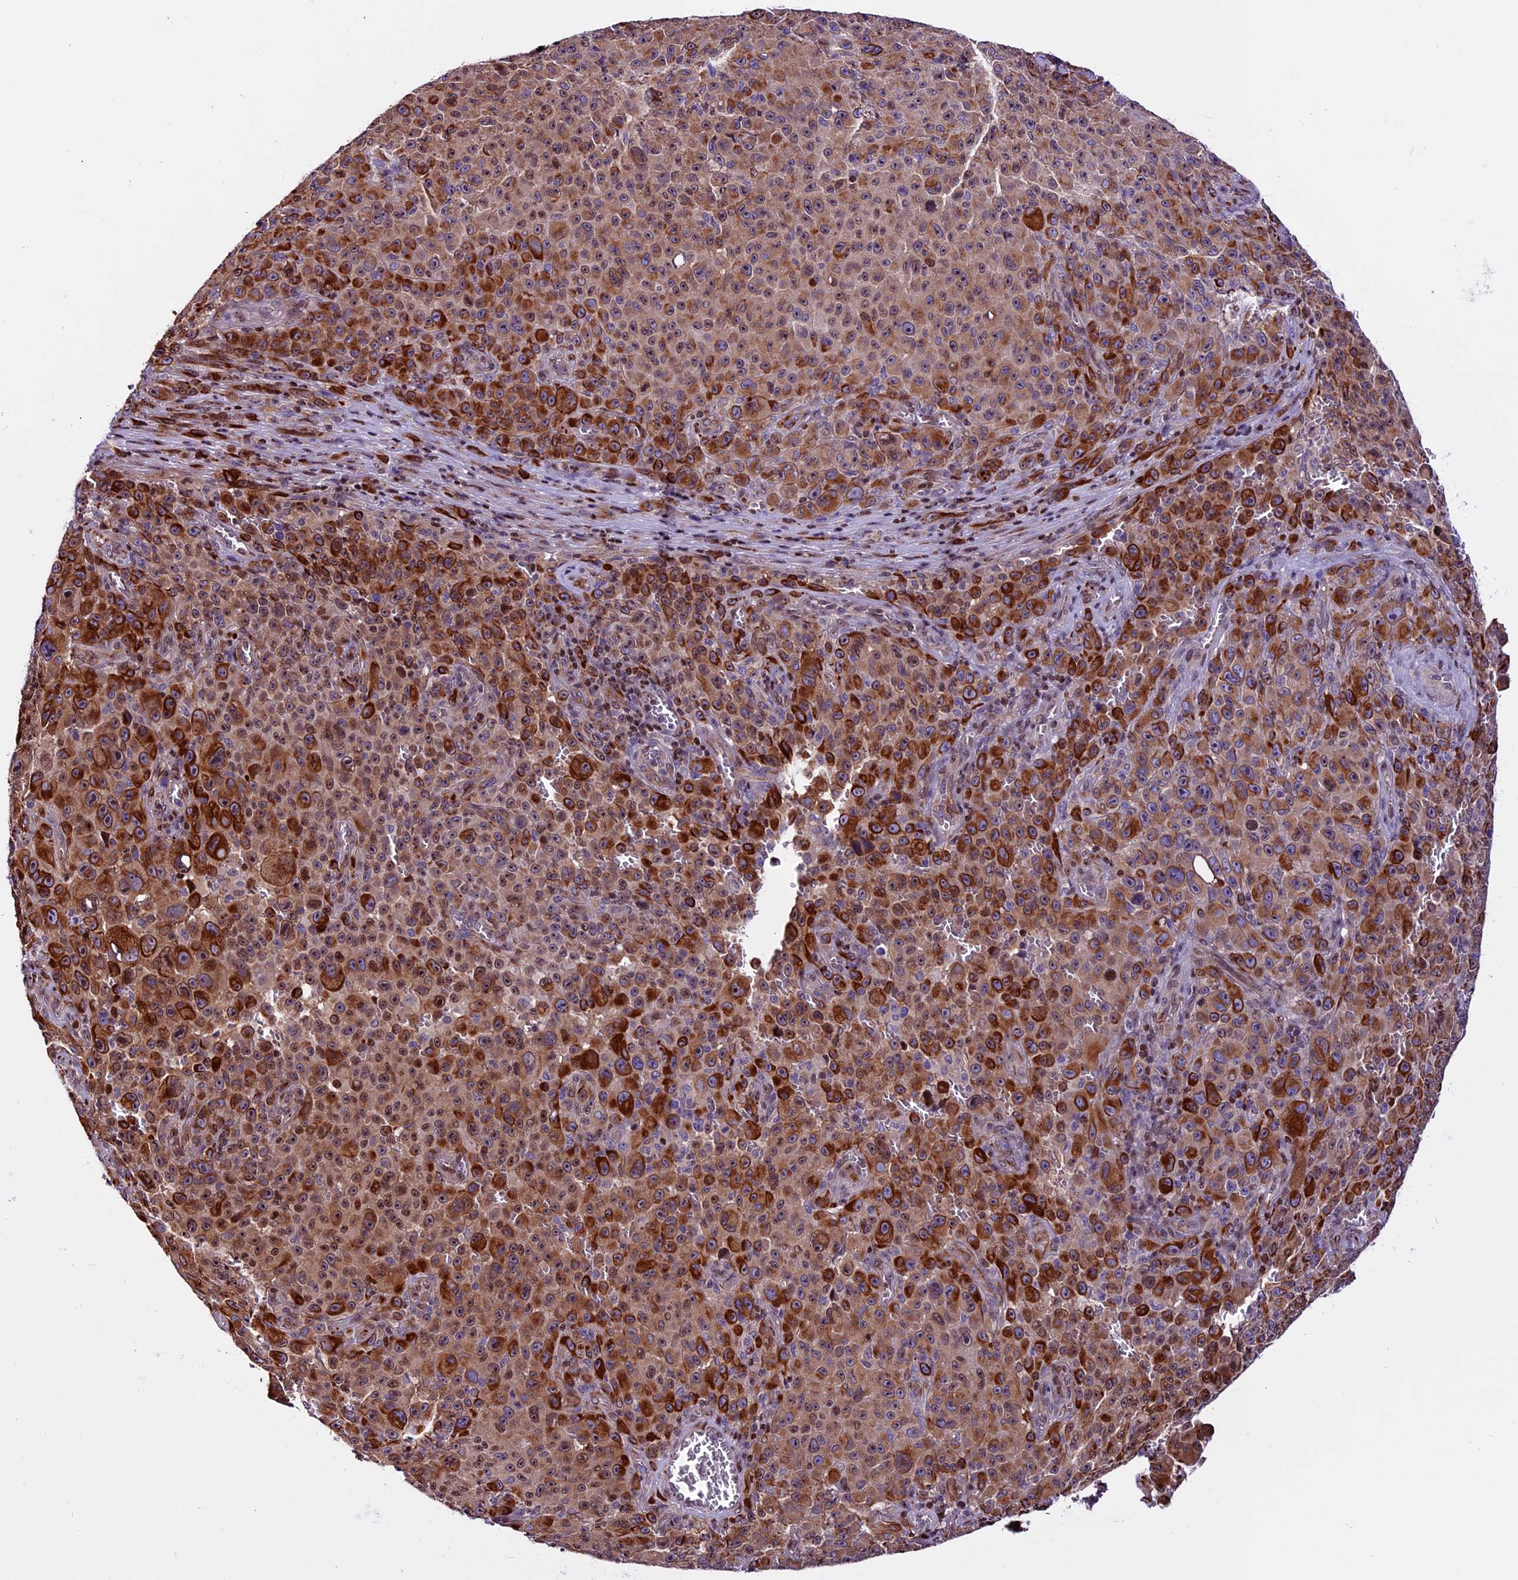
{"staining": {"intensity": "strong", "quantity": ">75%", "location": "cytoplasmic/membranous,nuclear"}, "tissue": "melanoma", "cell_type": "Tumor cells", "image_type": "cancer", "snomed": [{"axis": "morphology", "description": "Malignant melanoma, NOS"}, {"axis": "topography", "description": "Skin"}], "caption": "Immunohistochemistry (IHC) (DAB (3,3'-diaminobenzidine)) staining of human melanoma displays strong cytoplasmic/membranous and nuclear protein positivity in approximately >75% of tumor cells.", "gene": "RINL", "patient": {"sex": "female", "age": 82}}